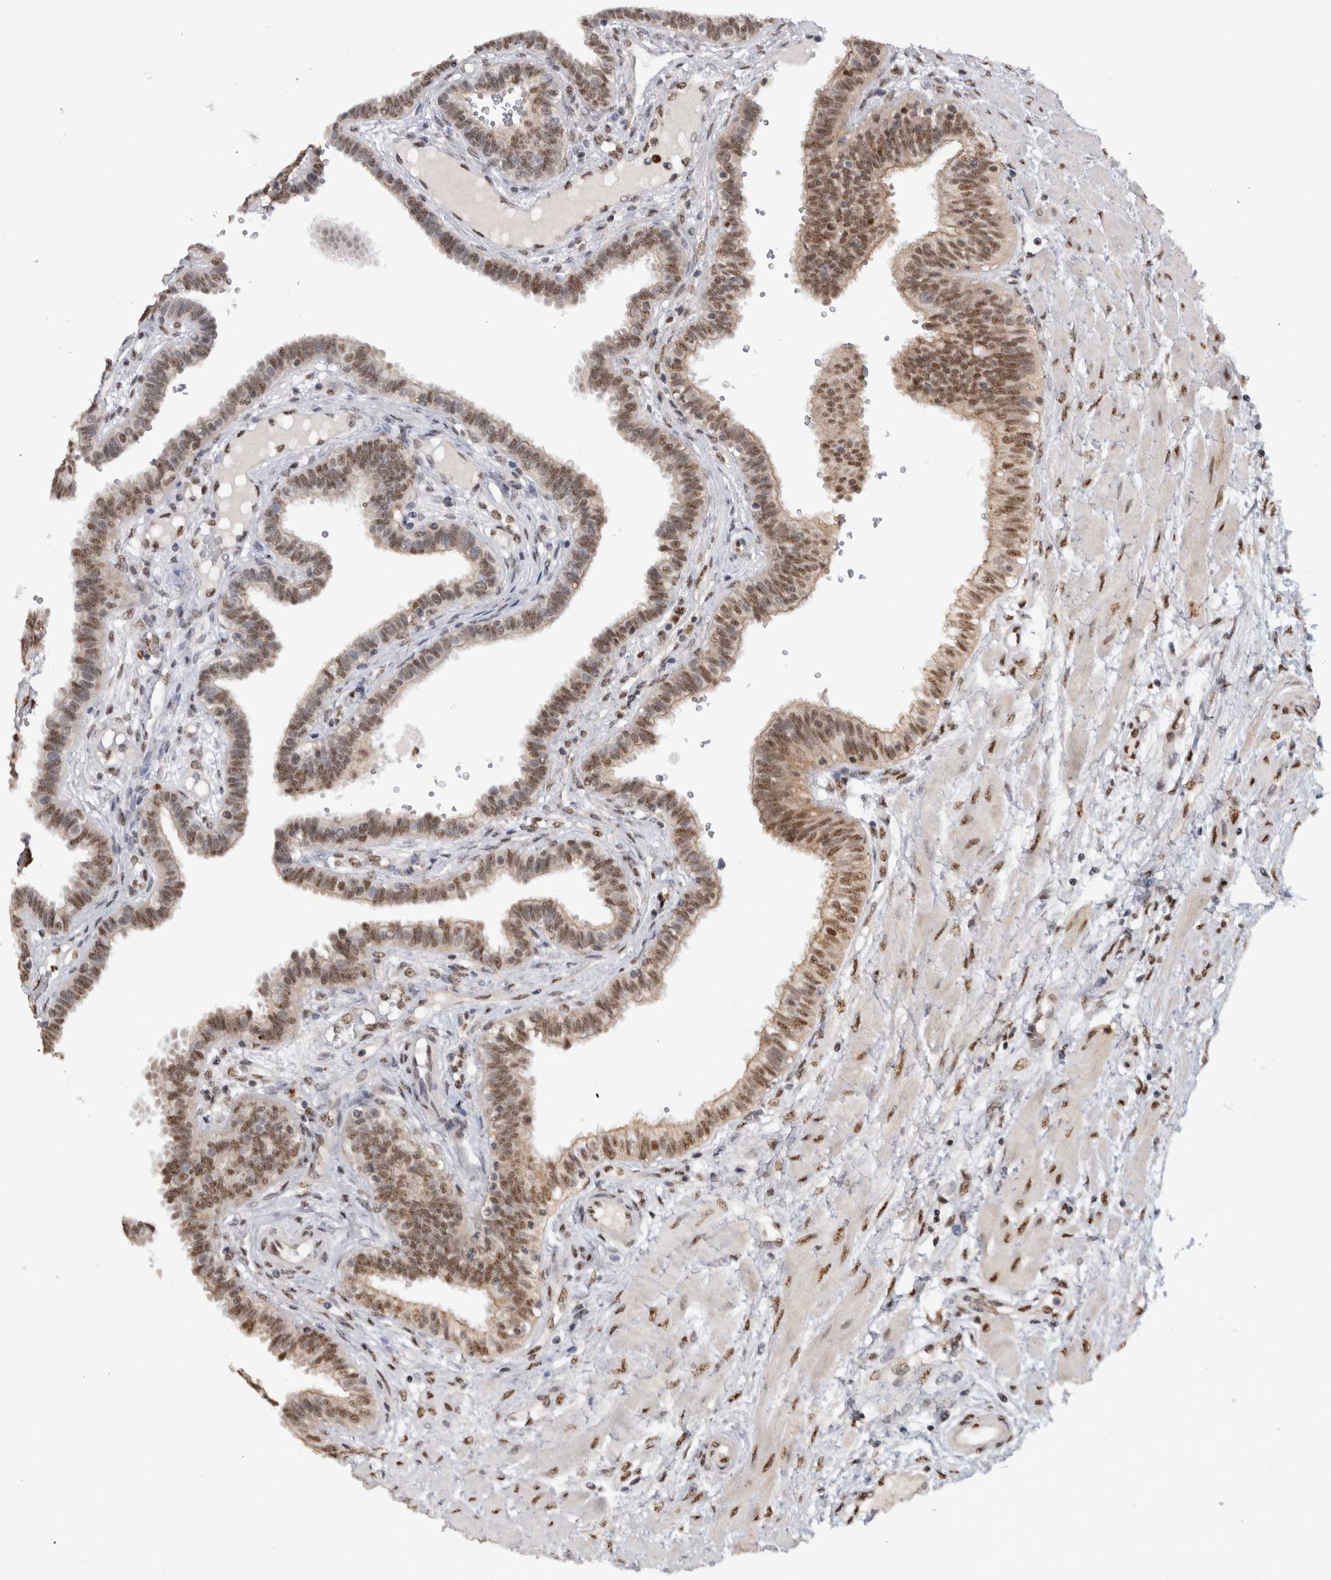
{"staining": {"intensity": "moderate", "quantity": ">75%", "location": "nuclear"}, "tissue": "fallopian tube", "cell_type": "Glandular cells", "image_type": "normal", "snomed": [{"axis": "morphology", "description": "Normal tissue, NOS"}, {"axis": "topography", "description": "Fallopian tube"}], "caption": "Immunohistochemical staining of normal fallopian tube exhibits medium levels of moderate nuclear staining in approximately >75% of glandular cells. The protein is stained brown, and the nuclei are stained in blue (DAB (3,3'-diaminobenzidine) IHC with brightfield microscopy, high magnification).", "gene": "RPS6KA2", "patient": {"sex": "female", "age": 32}}